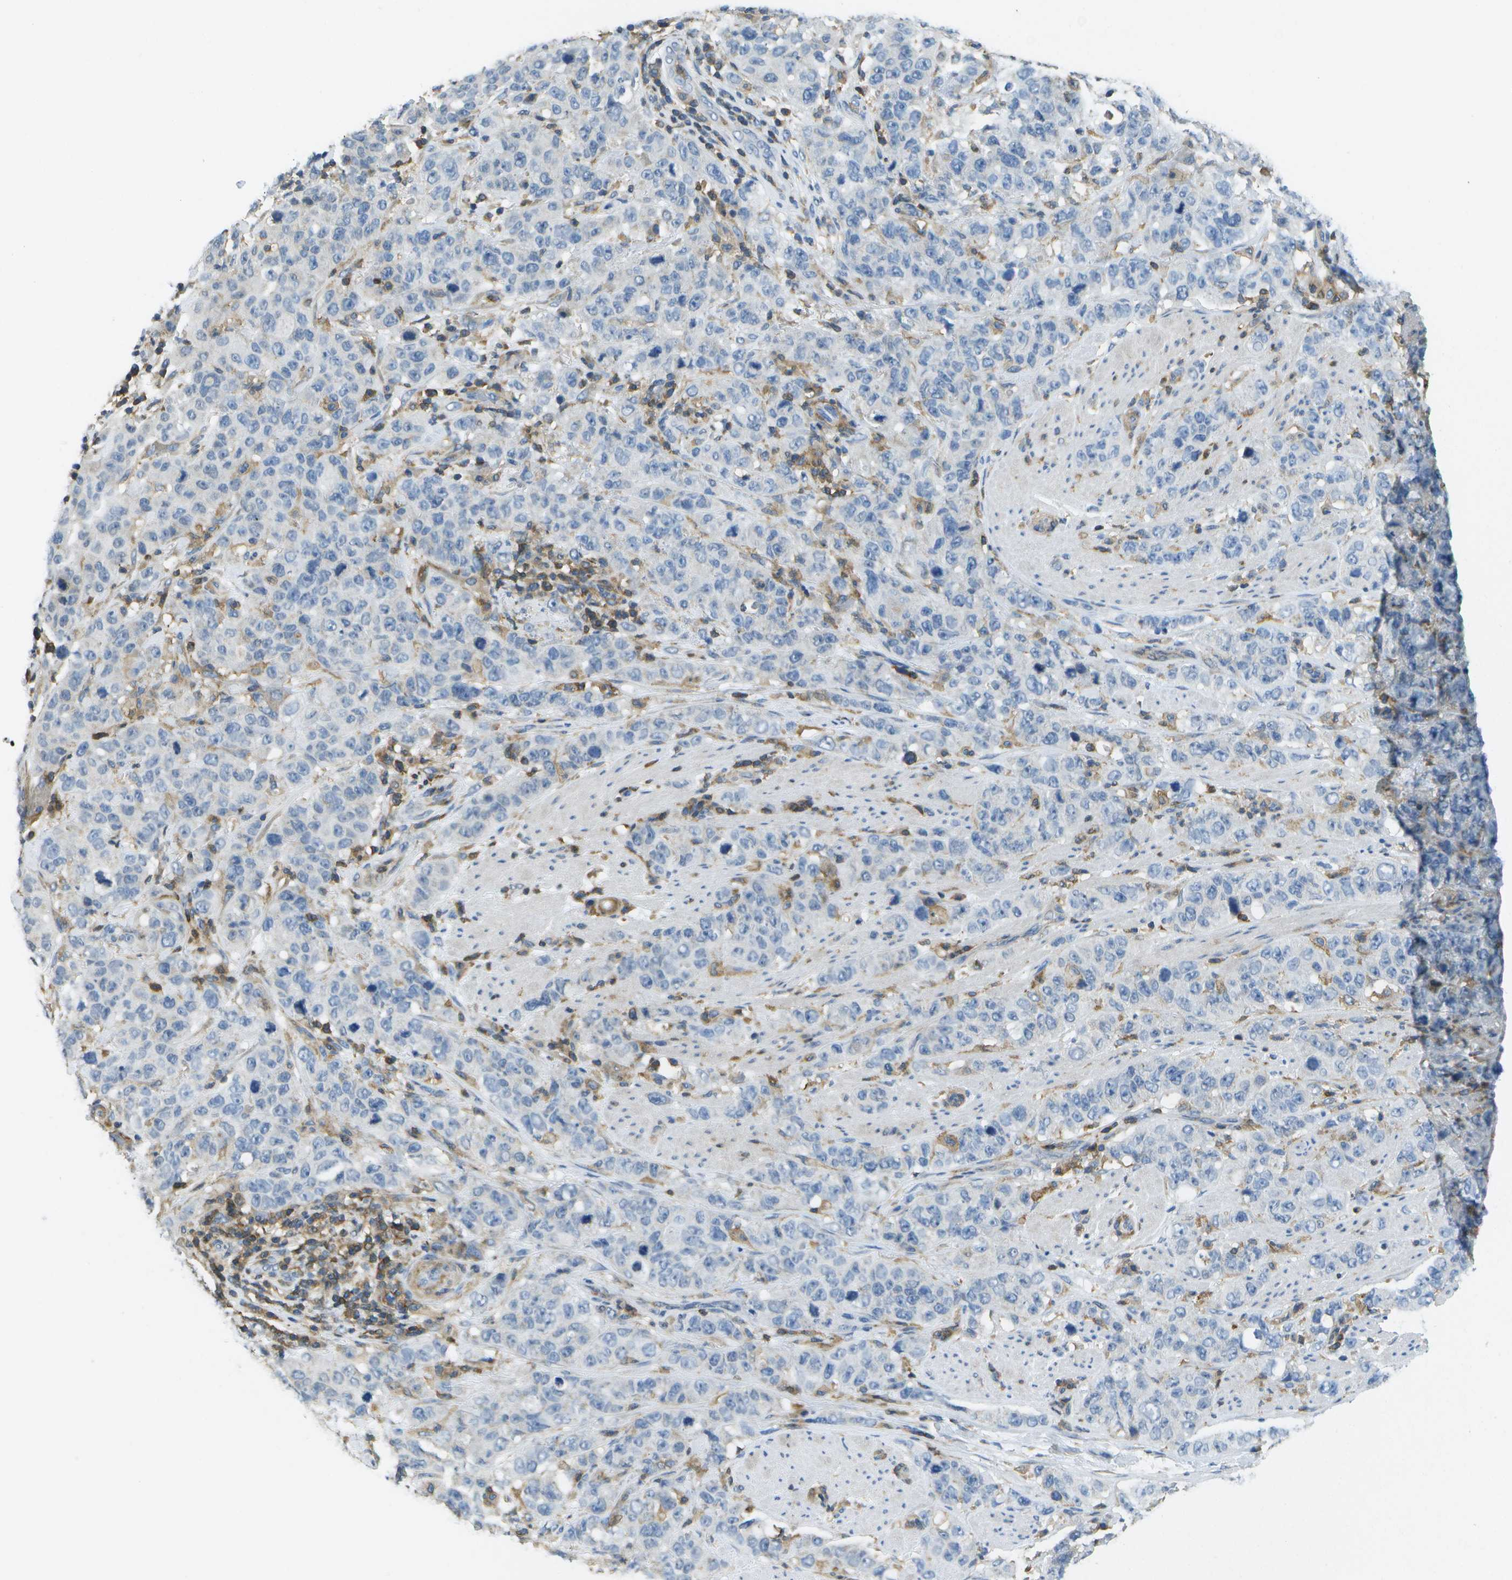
{"staining": {"intensity": "negative", "quantity": "none", "location": "none"}, "tissue": "stomach cancer", "cell_type": "Tumor cells", "image_type": "cancer", "snomed": [{"axis": "morphology", "description": "Adenocarcinoma, NOS"}, {"axis": "topography", "description": "Stomach"}], "caption": "Immunohistochemistry of stomach cancer exhibits no positivity in tumor cells.", "gene": "RCSD1", "patient": {"sex": "male", "age": 48}}